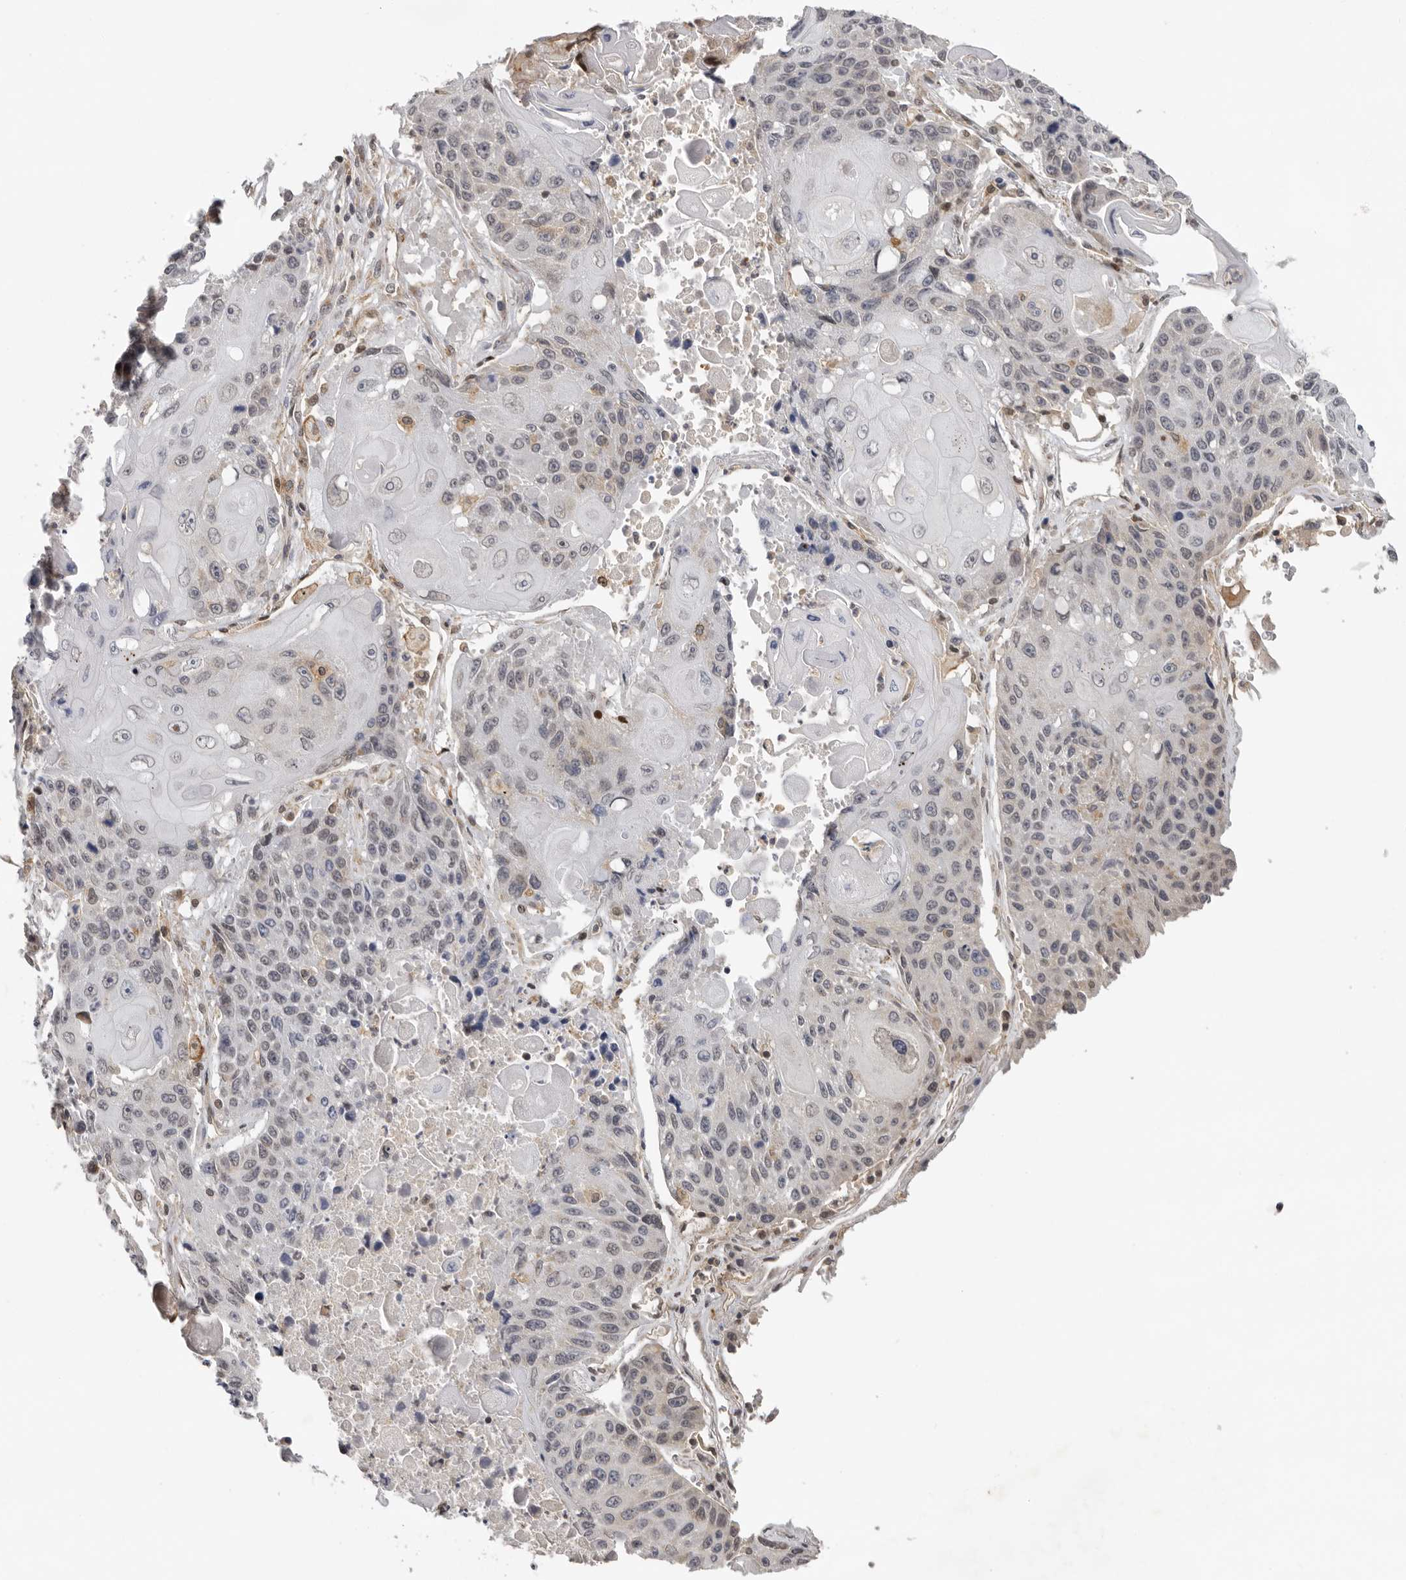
{"staining": {"intensity": "weak", "quantity": "<25%", "location": "cytoplasmic/membranous"}, "tissue": "lung cancer", "cell_type": "Tumor cells", "image_type": "cancer", "snomed": [{"axis": "morphology", "description": "Squamous cell carcinoma, NOS"}, {"axis": "topography", "description": "Lung"}], "caption": "Lung cancer (squamous cell carcinoma) stained for a protein using immunohistochemistry reveals no staining tumor cells.", "gene": "KIF2B", "patient": {"sex": "male", "age": 61}}